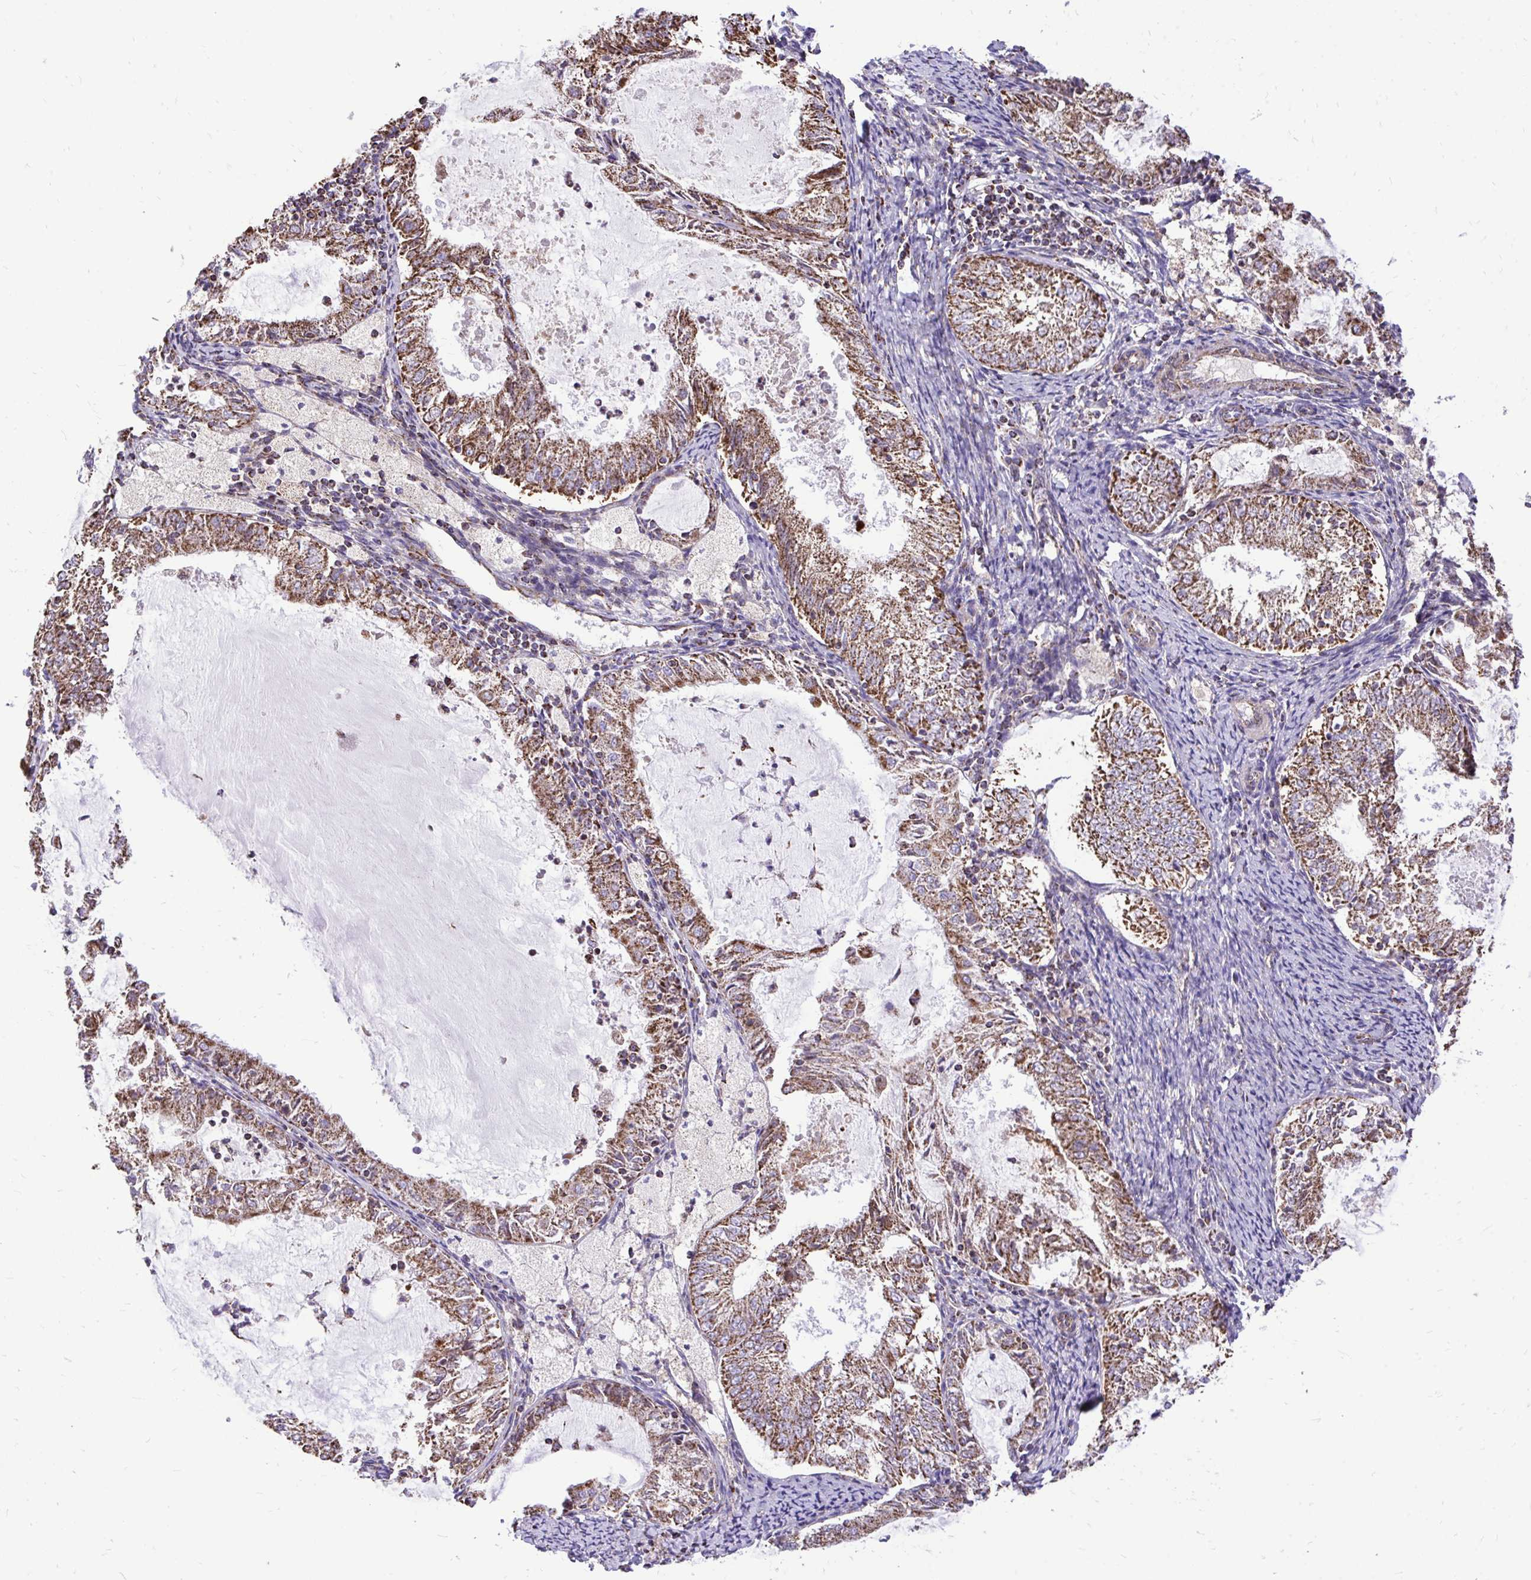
{"staining": {"intensity": "moderate", "quantity": ">75%", "location": "cytoplasmic/membranous"}, "tissue": "endometrial cancer", "cell_type": "Tumor cells", "image_type": "cancer", "snomed": [{"axis": "morphology", "description": "Adenocarcinoma, NOS"}, {"axis": "topography", "description": "Endometrium"}], "caption": "Moderate cytoplasmic/membranous positivity for a protein is appreciated in about >75% of tumor cells of endometrial adenocarcinoma using IHC.", "gene": "UBE2C", "patient": {"sex": "female", "age": 57}}